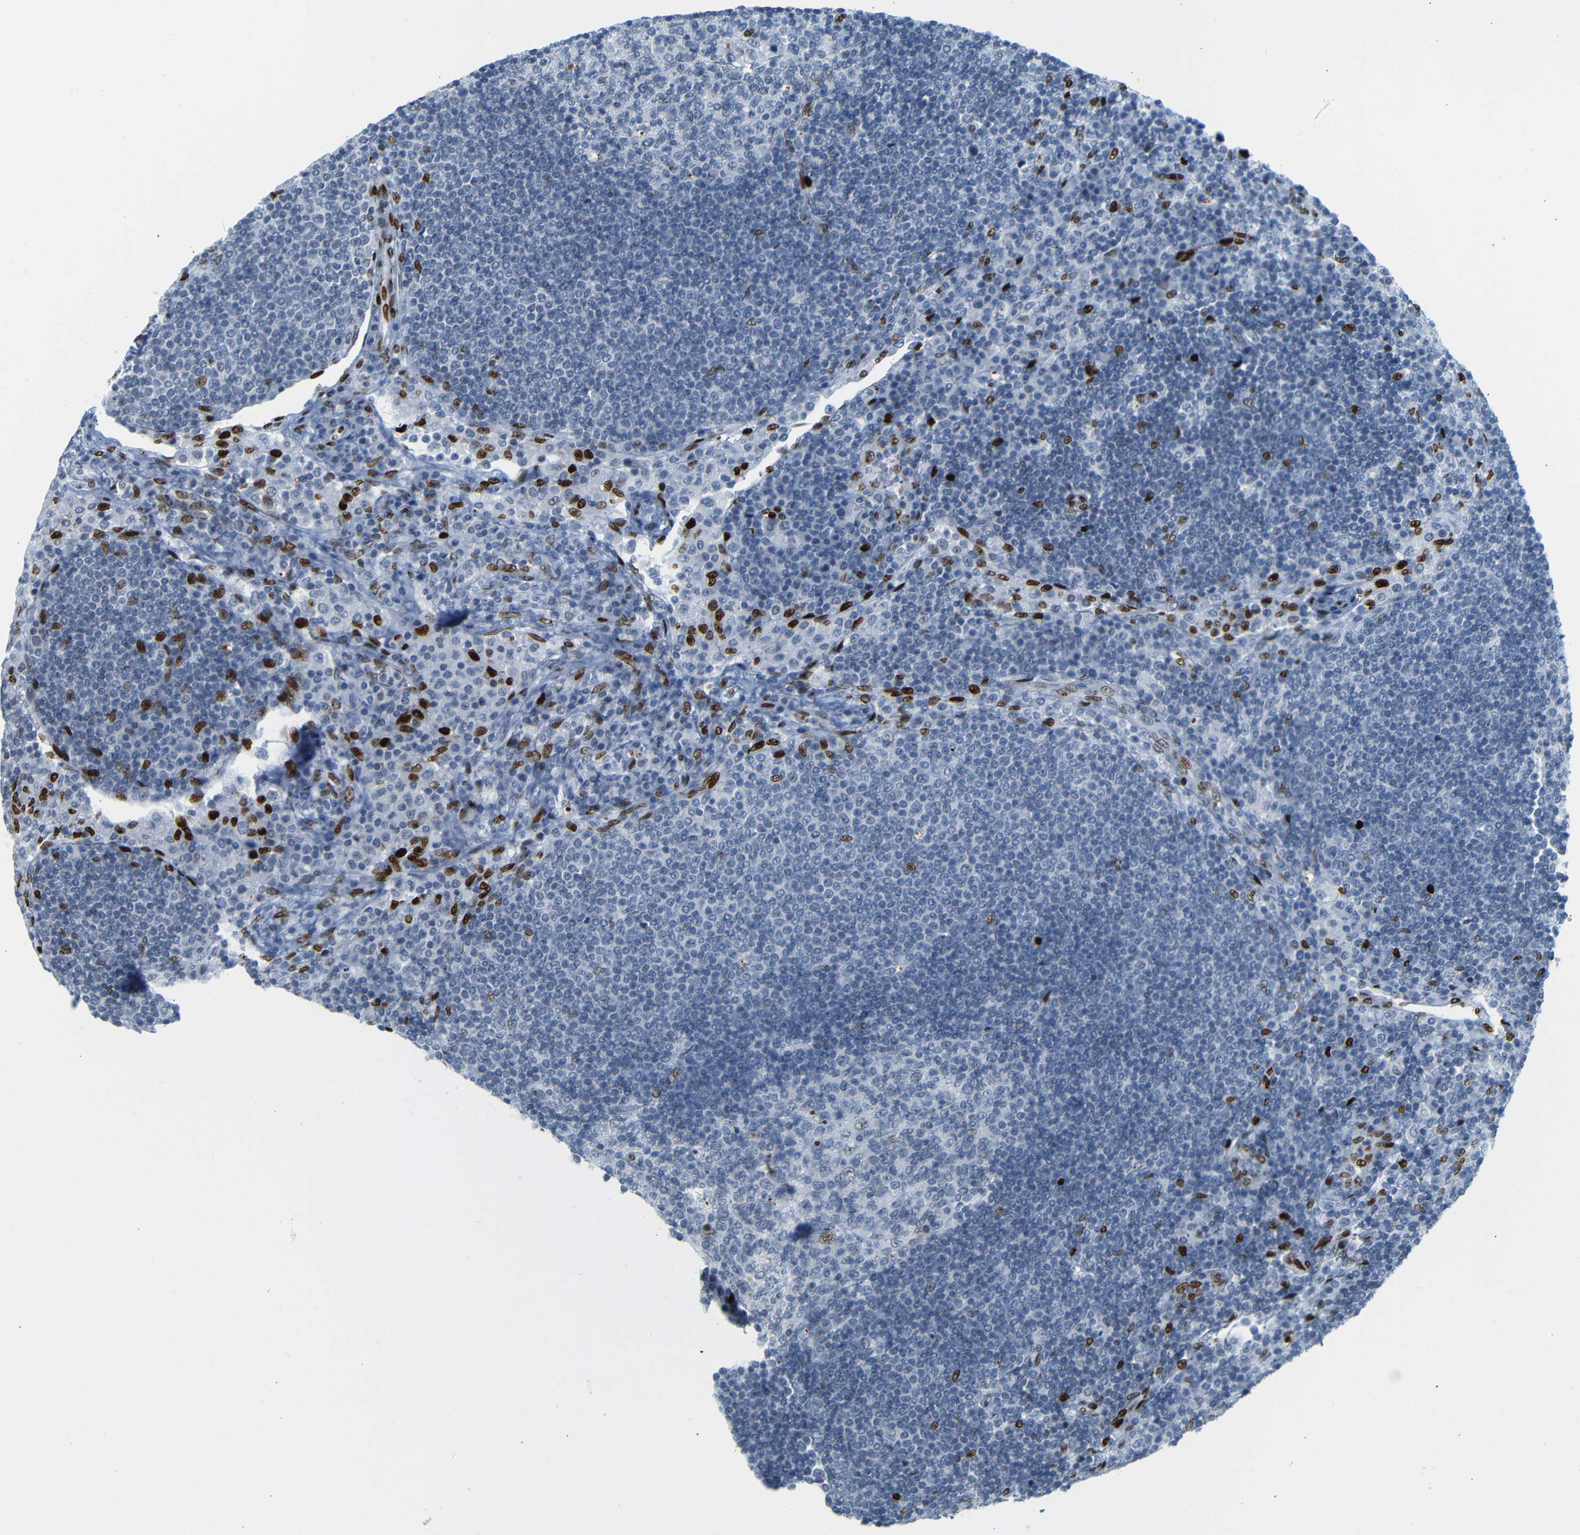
{"staining": {"intensity": "weak", "quantity": "<25%", "location": "nuclear"}, "tissue": "lymph node", "cell_type": "Germinal center cells", "image_type": "normal", "snomed": [{"axis": "morphology", "description": "Normal tissue, NOS"}, {"axis": "topography", "description": "Lymph node"}], "caption": "Immunohistochemistry histopathology image of unremarkable lymph node stained for a protein (brown), which shows no positivity in germinal center cells. (Stains: DAB IHC with hematoxylin counter stain, Microscopy: brightfield microscopy at high magnification).", "gene": "NPIPB15", "patient": {"sex": "female", "age": 53}}